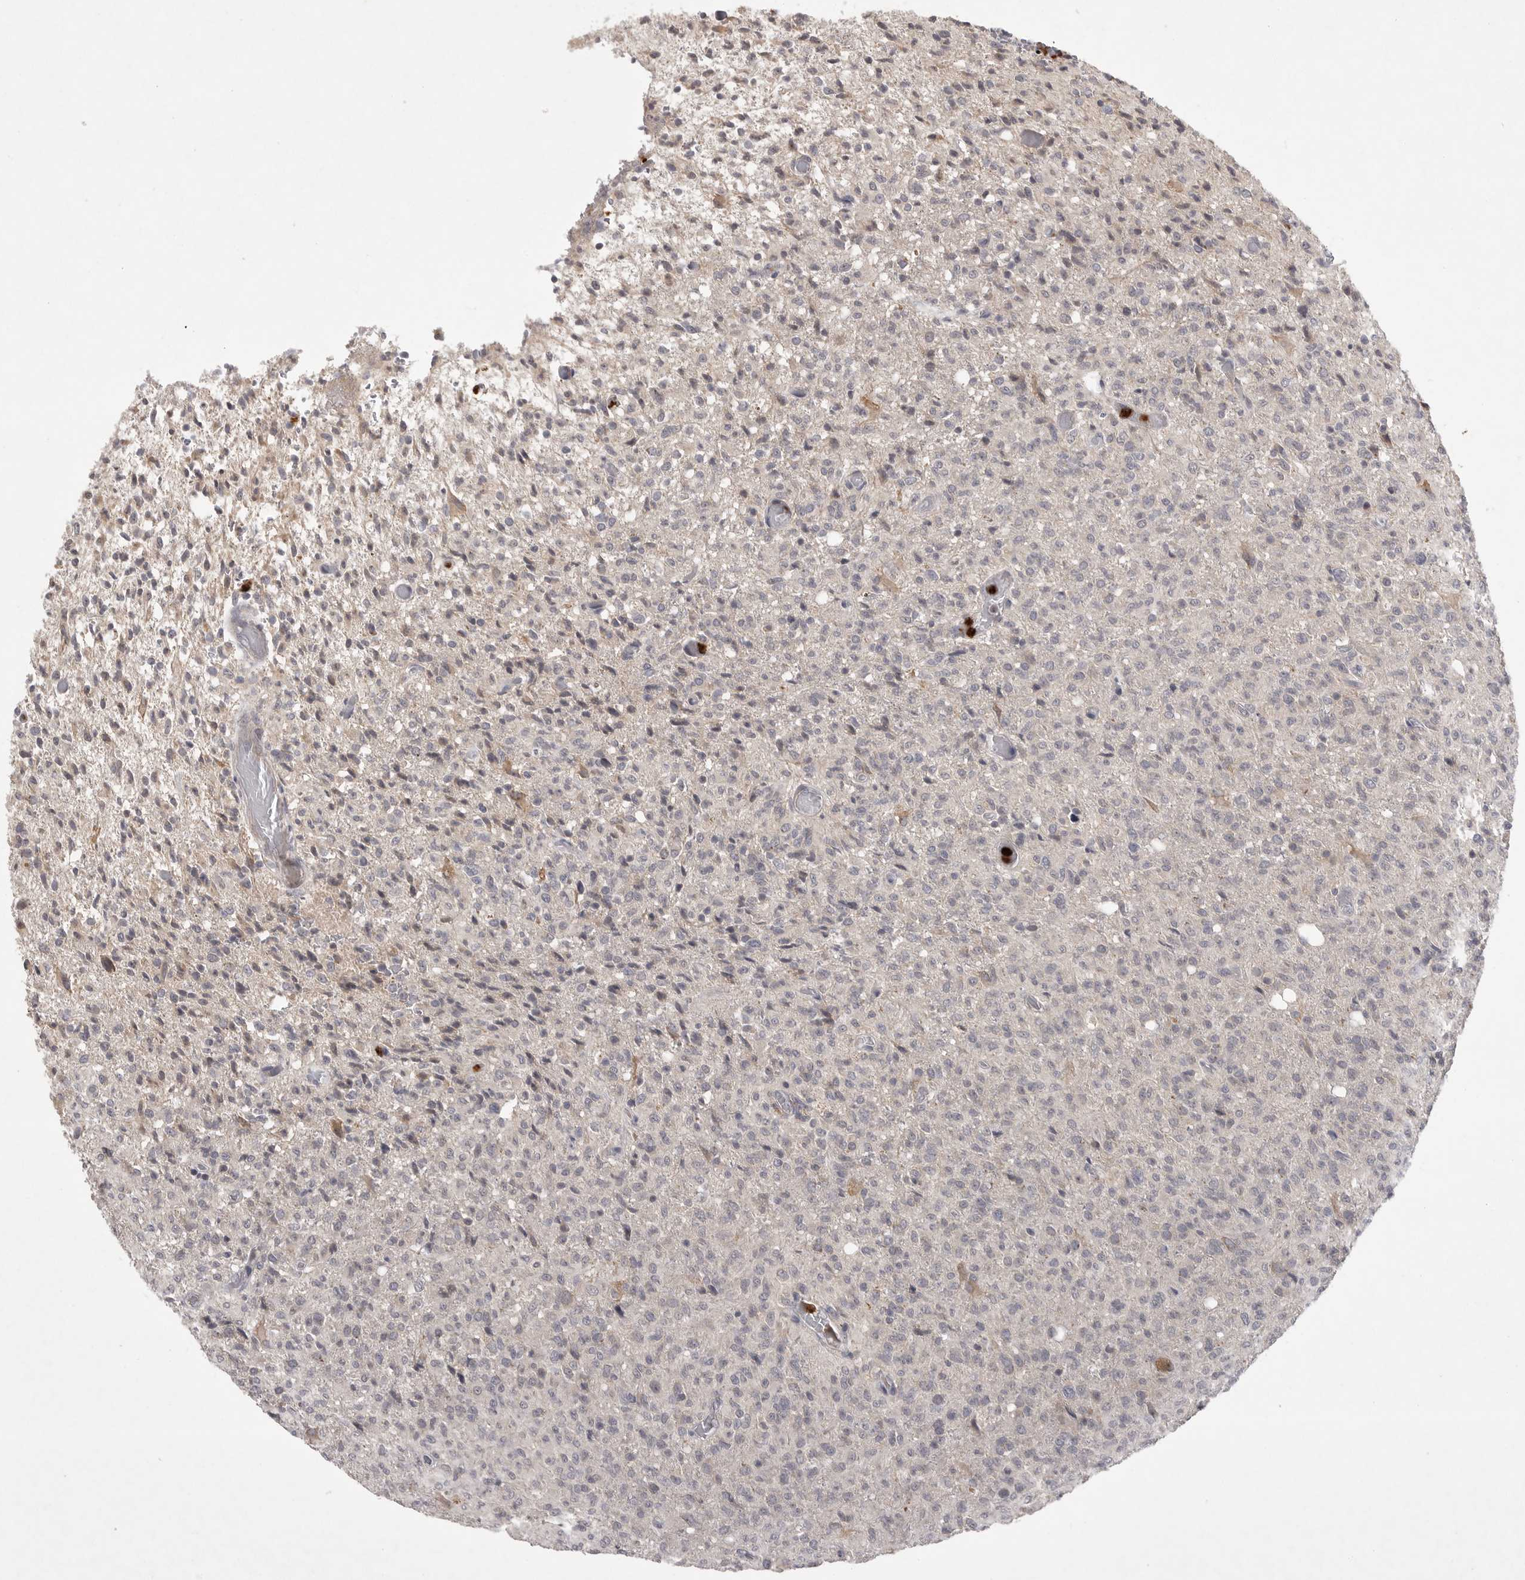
{"staining": {"intensity": "negative", "quantity": "none", "location": "none"}, "tissue": "glioma", "cell_type": "Tumor cells", "image_type": "cancer", "snomed": [{"axis": "morphology", "description": "Glioma, malignant, High grade"}, {"axis": "topography", "description": "Brain"}], "caption": "High power microscopy micrograph of an IHC photomicrograph of glioma, revealing no significant expression in tumor cells.", "gene": "UBE3D", "patient": {"sex": "female", "age": 57}}